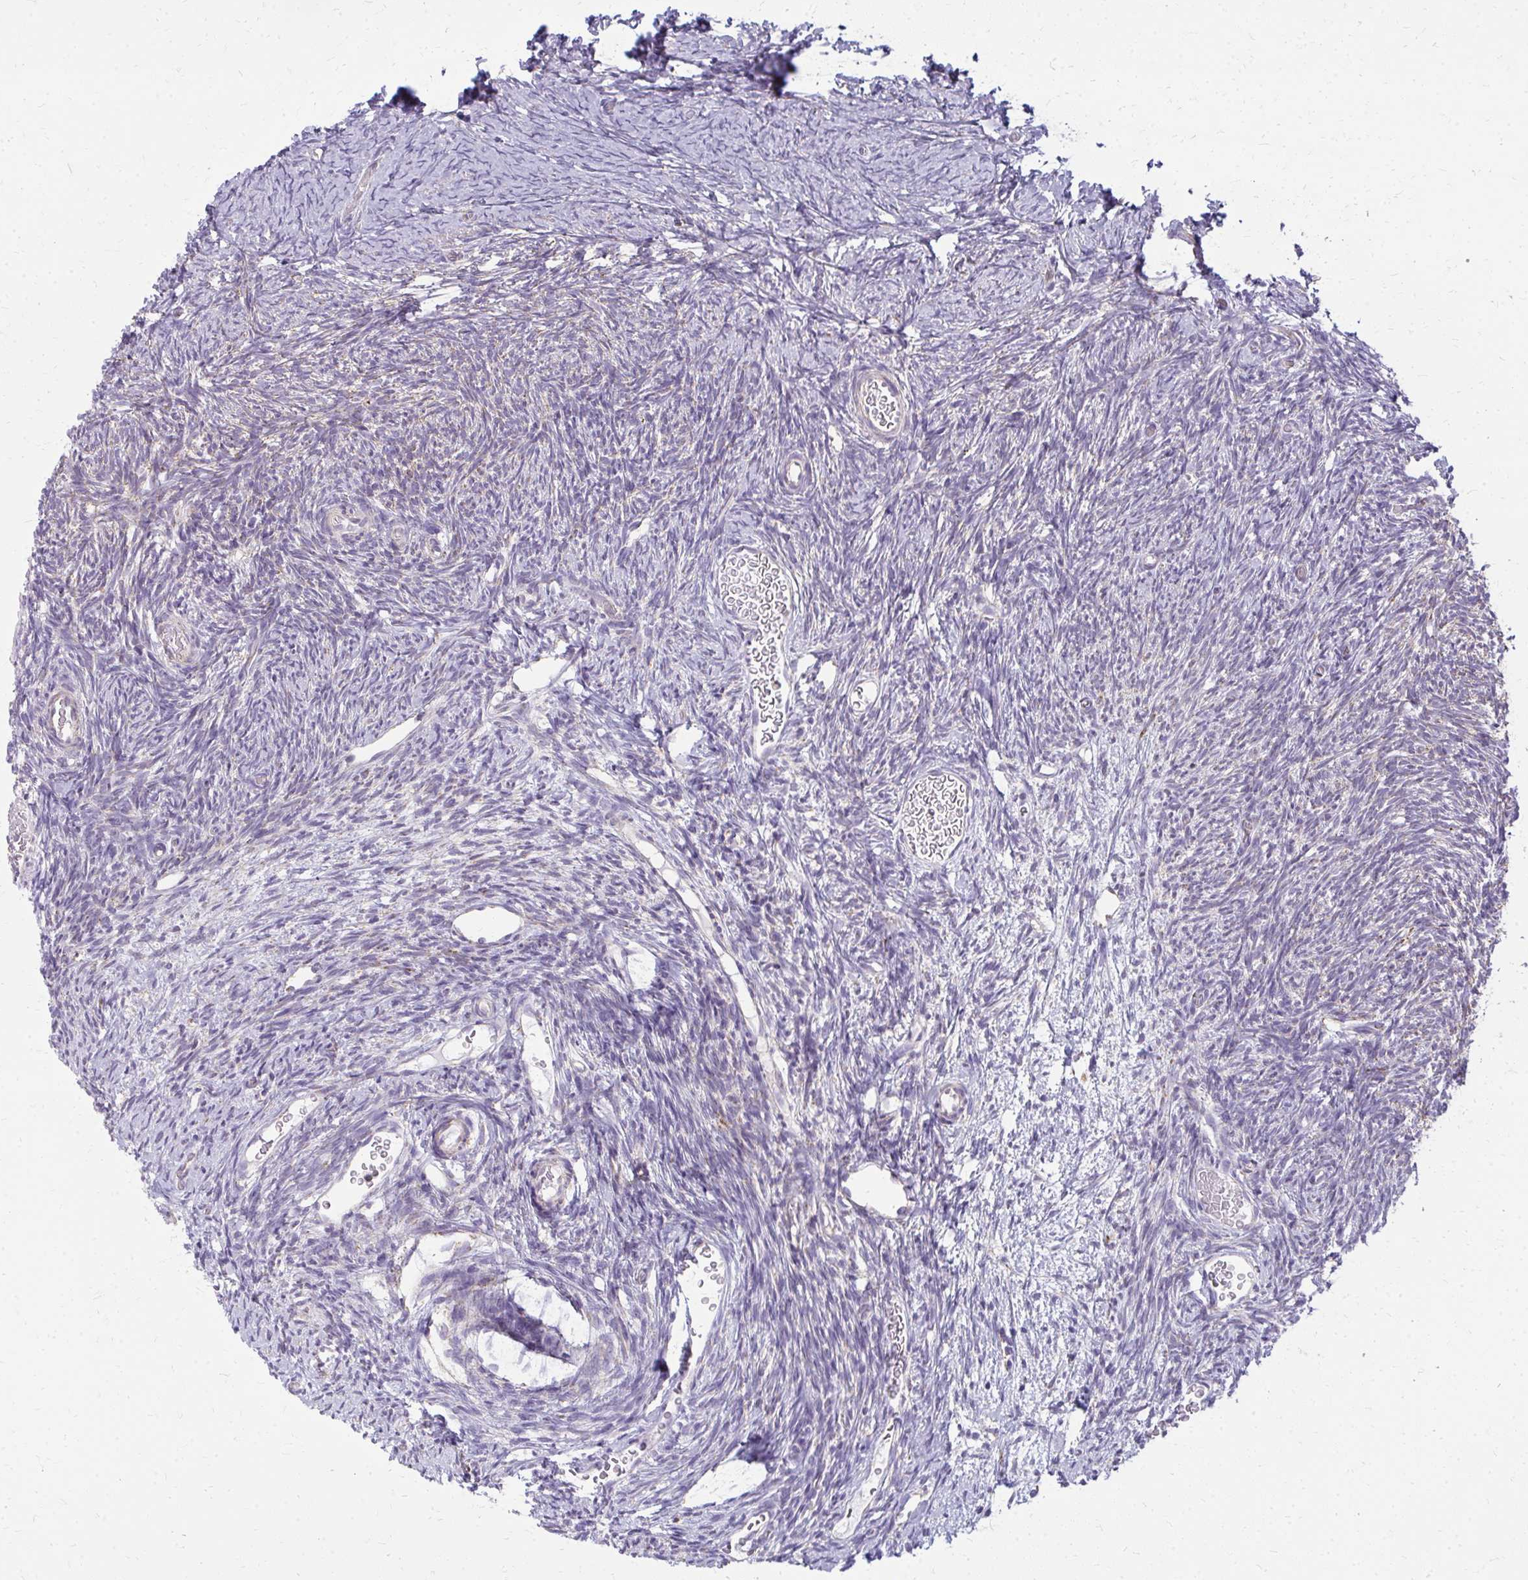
{"staining": {"intensity": "strong", "quantity": ">75%", "location": "cytoplasmic/membranous"}, "tissue": "ovary", "cell_type": "Follicle cells", "image_type": "normal", "snomed": [{"axis": "morphology", "description": "Normal tissue, NOS"}, {"axis": "topography", "description": "Ovary"}], "caption": "A high-resolution histopathology image shows immunohistochemistry (IHC) staining of benign ovary, which reveals strong cytoplasmic/membranous staining in approximately >75% of follicle cells.", "gene": "IFIT1", "patient": {"sex": "female", "age": 39}}